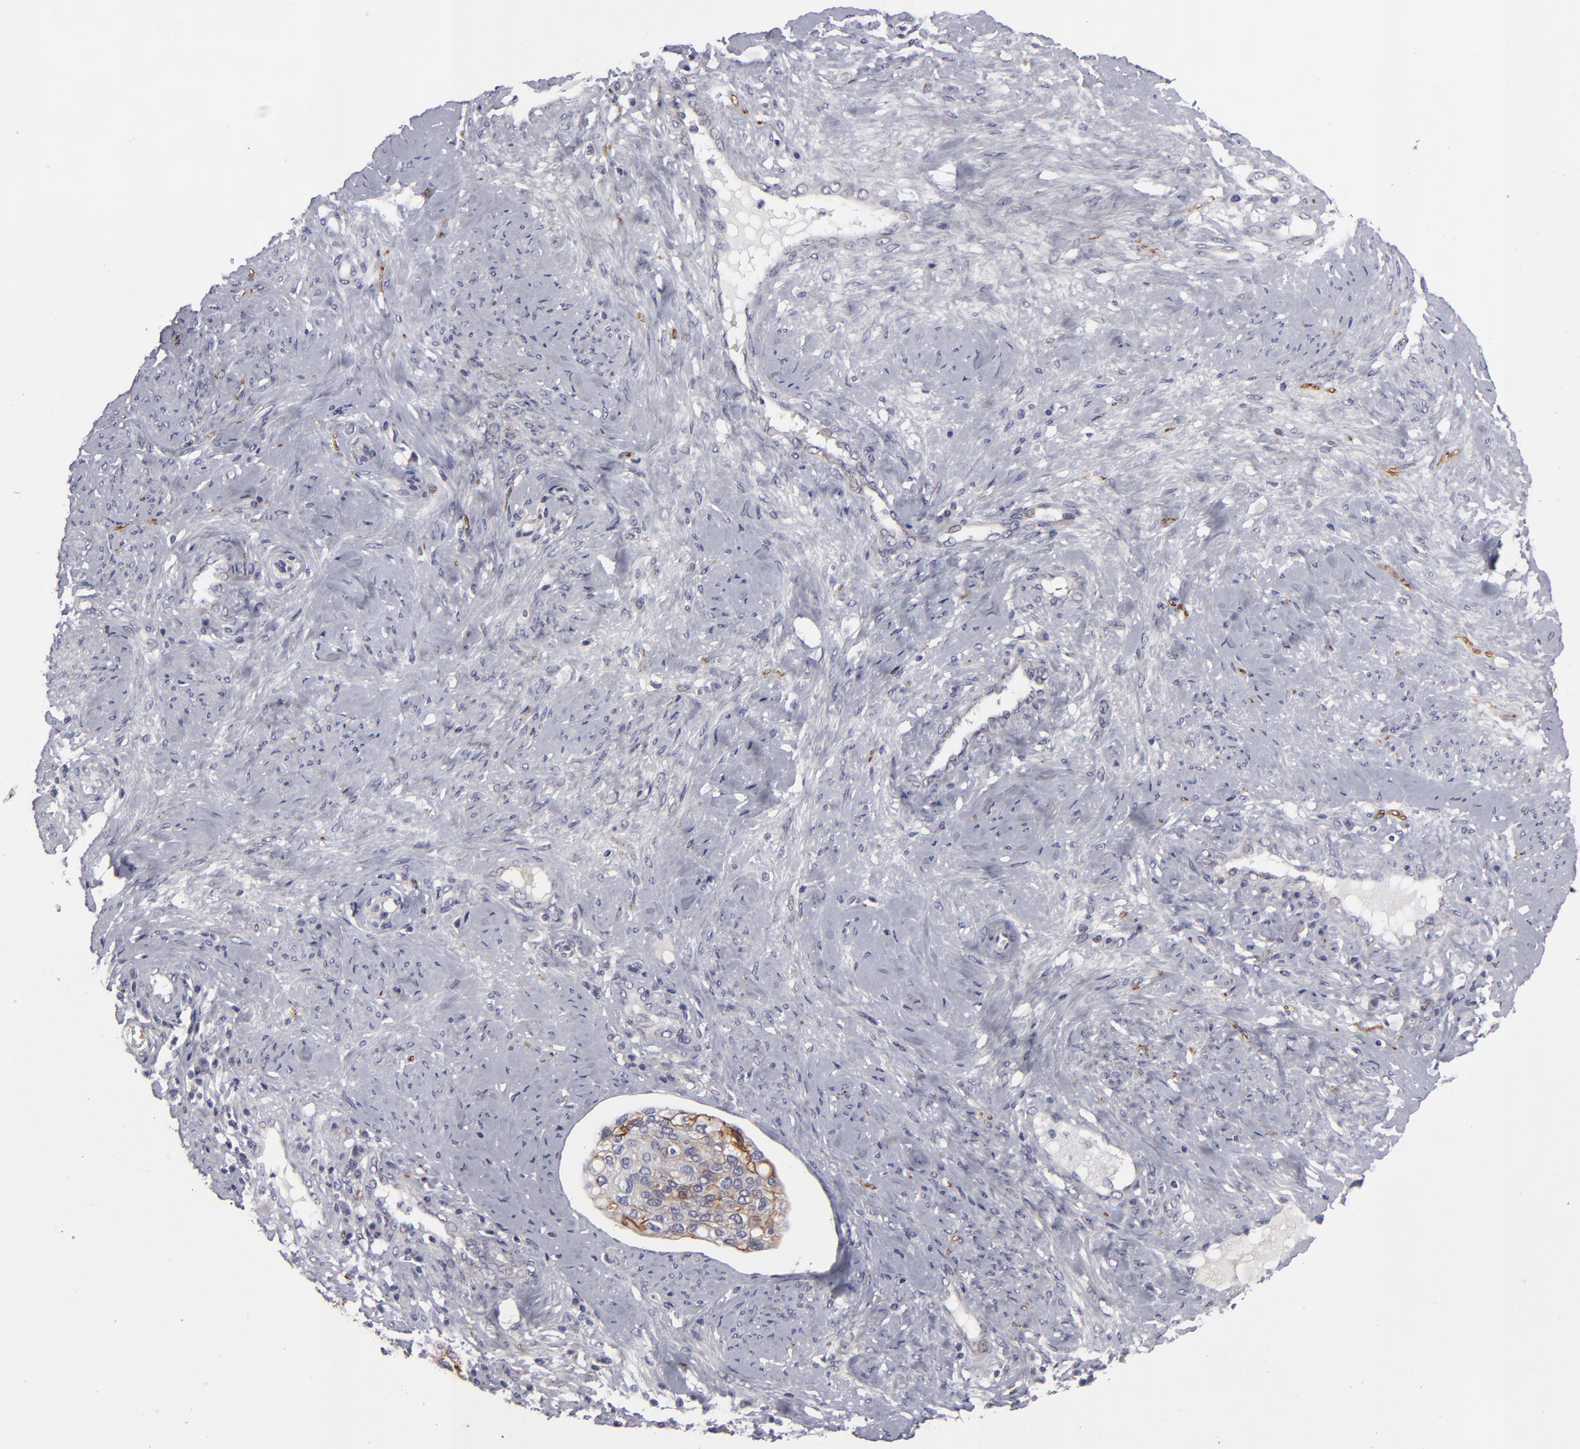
{"staining": {"intensity": "moderate", "quantity": "25%-75%", "location": "cytoplasmic/membranous"}, "tissue": "cervical cancer", "cell_type": "Tumor cells", "image_type": "cancer", "snomed": [{"axis": "morphology", "description": "Squamous cell carcinoma, NOS"}, {"axis": "topography", "description": "Cervix"}], "caption": "Brown immunohistochemical staining in human cervical squamous cell carcinoma demonstrates moderate cytoplasmic/membranous staining in approximately 25%-75% of tumor cells. (IHC, brightfield microscopy, high magnification).", "gene": "ALCAM", "patient": {"sex": "female", "age": 41}}